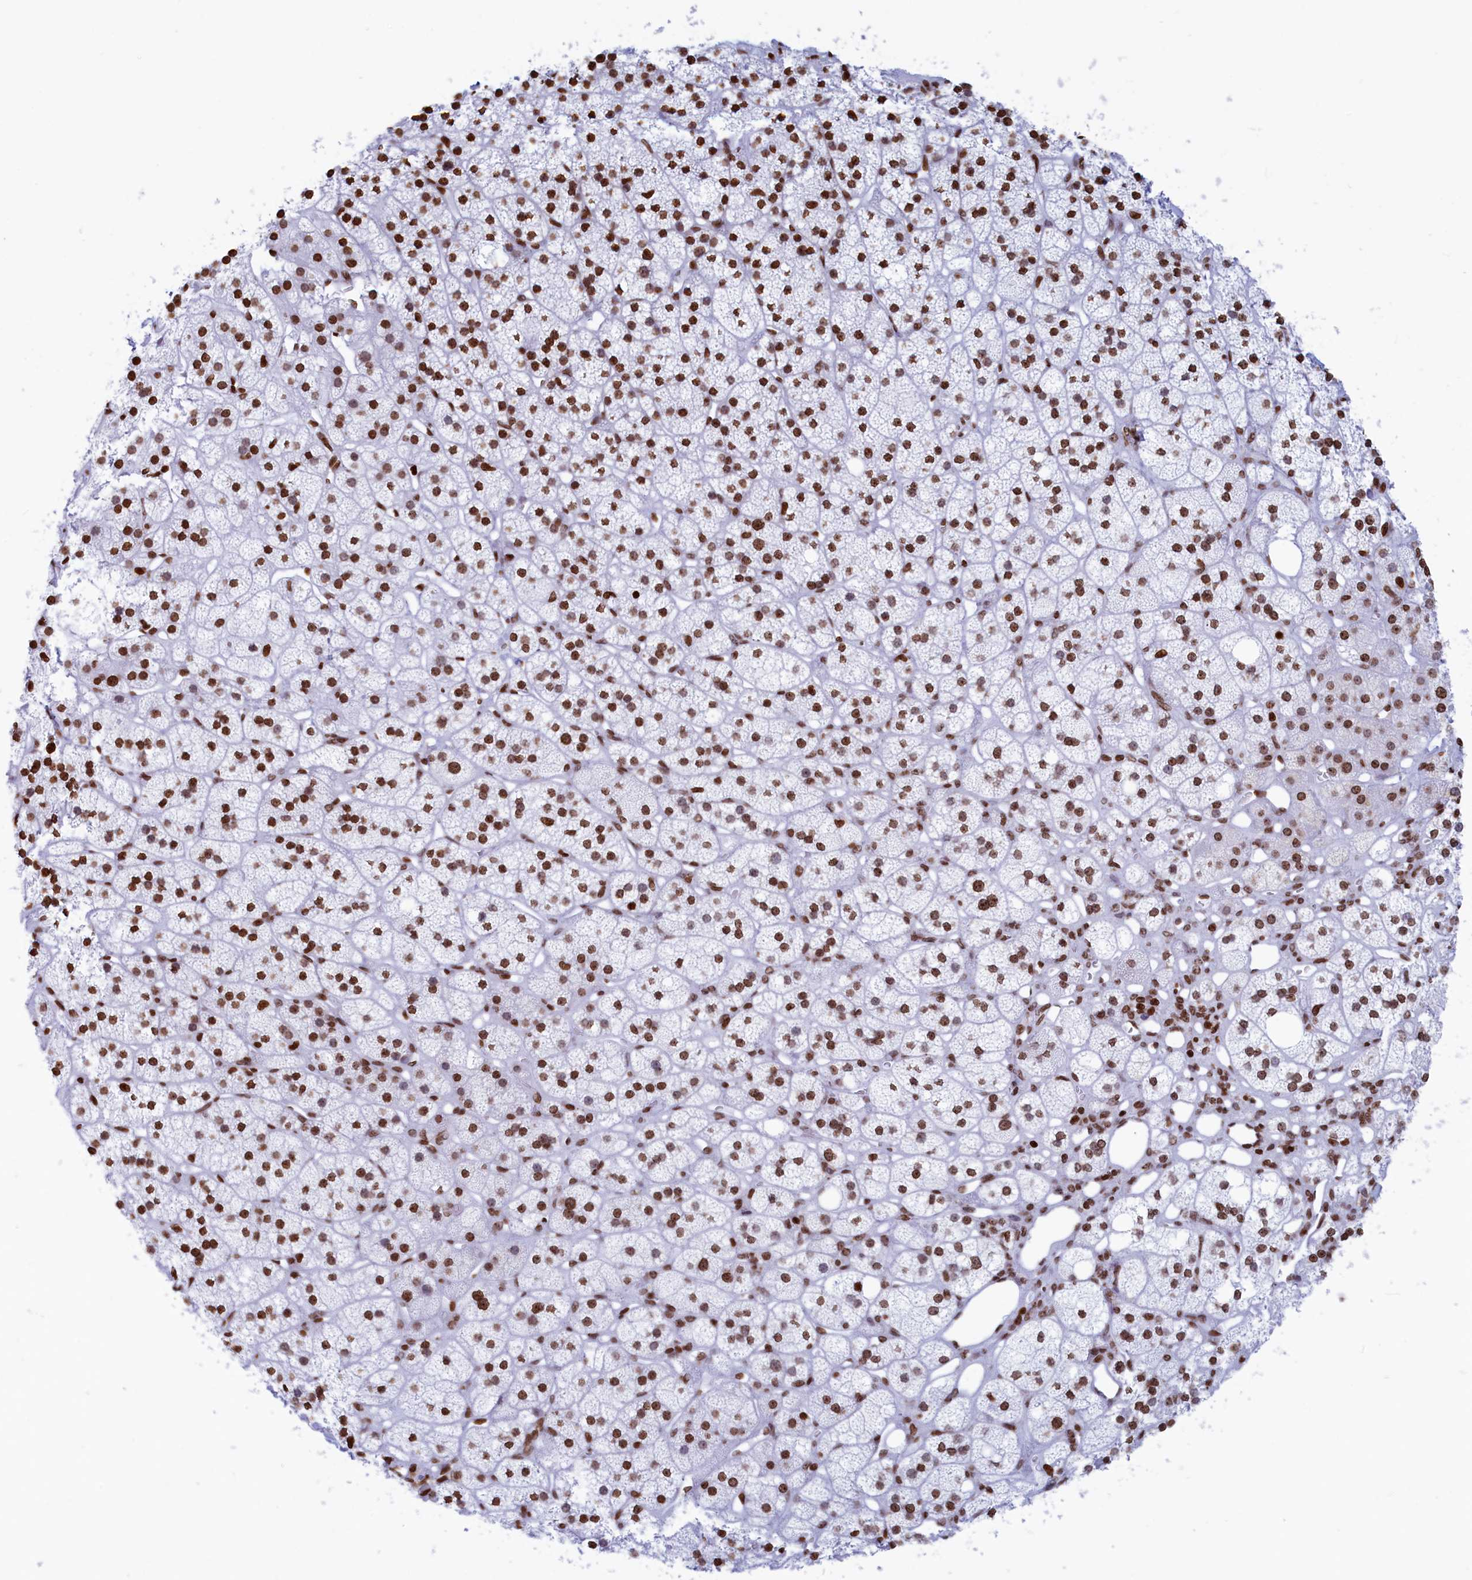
{"staining": {"intensity": "moderate", "quantity": ">75%", "location": "nuclear"}, "tissue": "adrenal gland", "cell_type": "Glandular cells", "image_type": "normal", "snomed": [{"axis": "morphology", "description": "Normal tissue, NOS"}, {"axis": "topography", "description": "Adrenal gland"}], "caption": "Approximately >75% of glandular cells in benign adrenal gland display moderate nuclear protein positivity as visualized by brown immunohistochemical staining.", "gene": "APOBEC3A", "patient": {"sex": "male", "age": 61}}